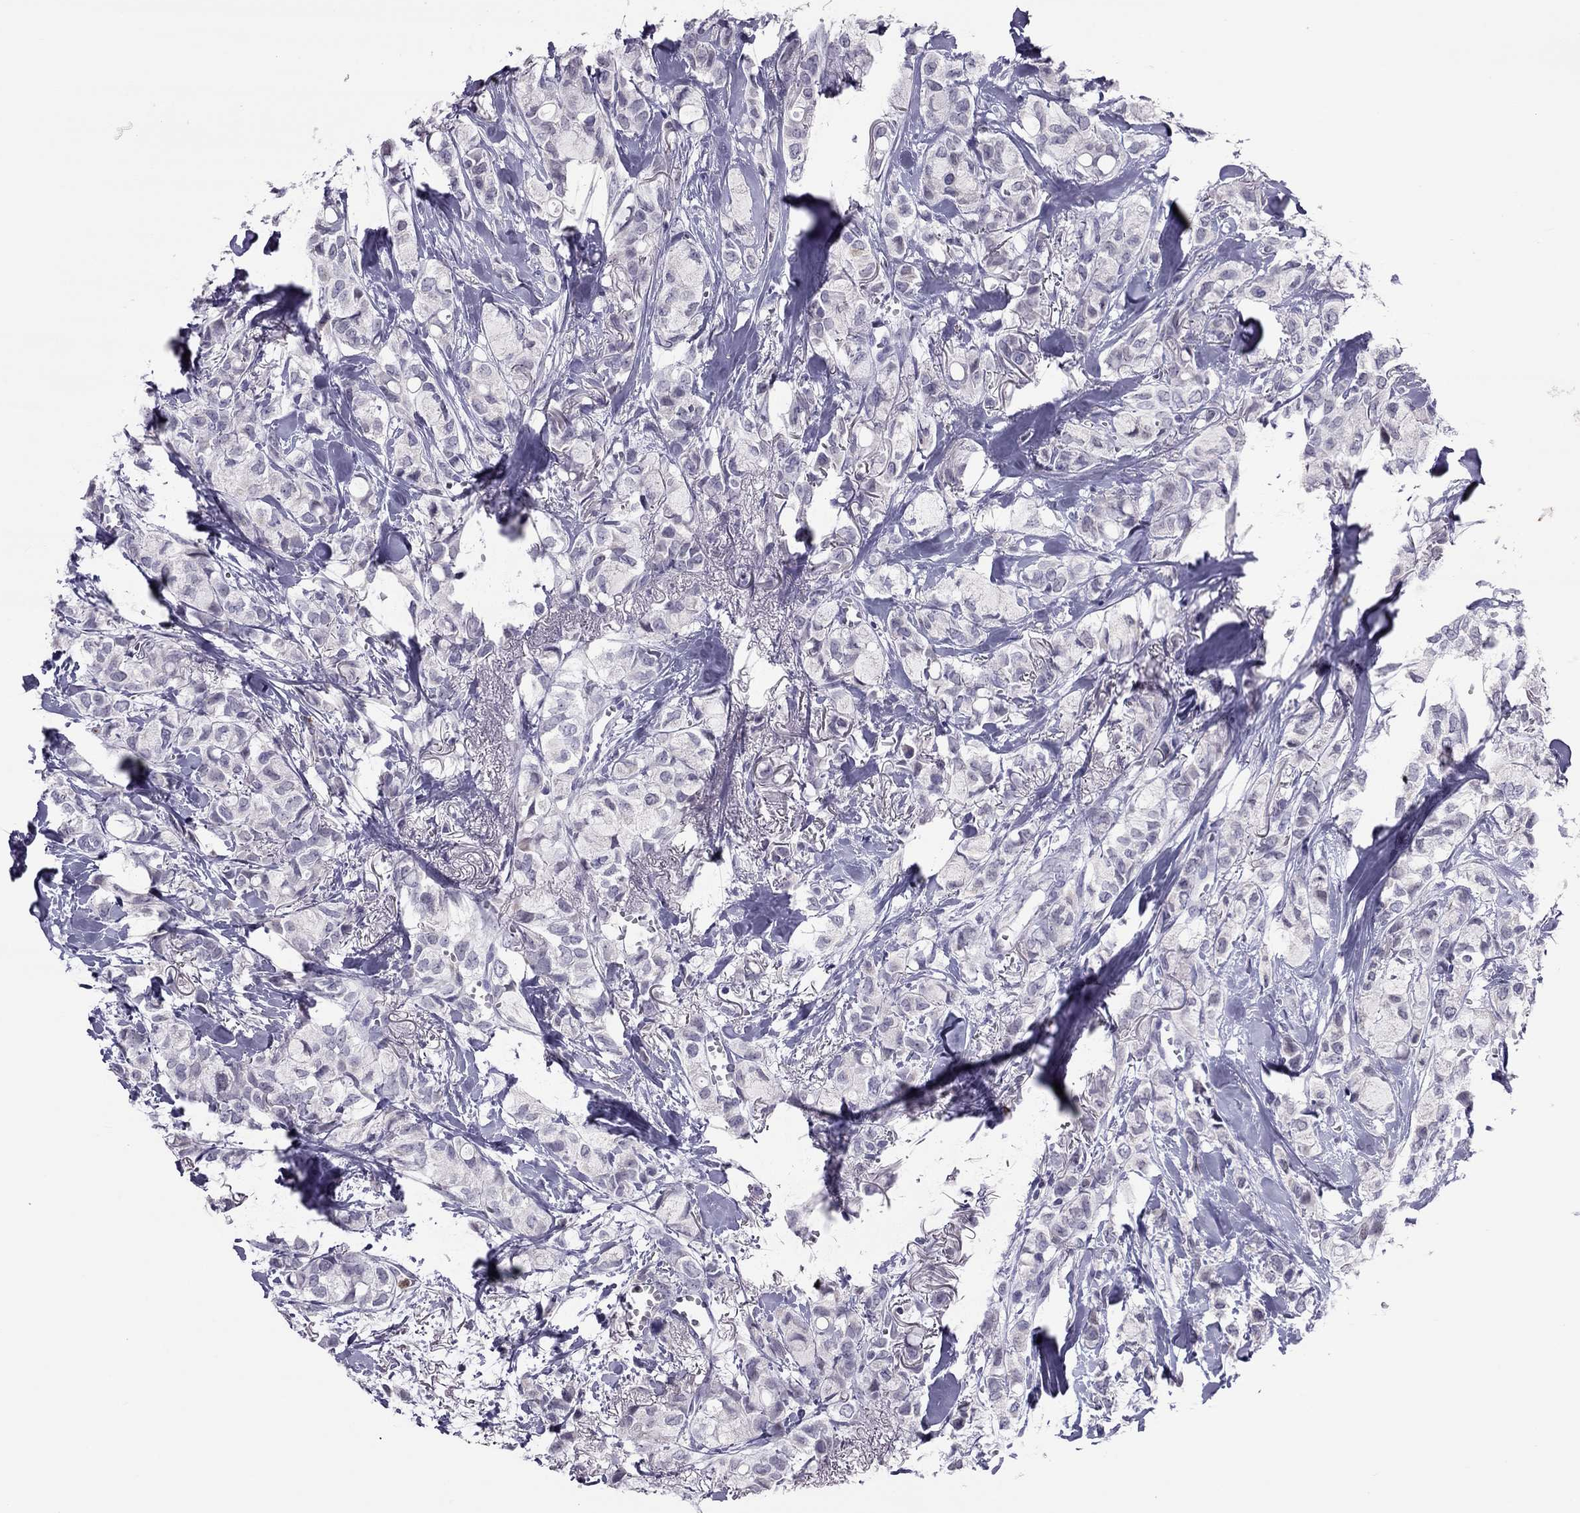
{"staining": {"intensity": "negative", "quantity": "none", "location": "none"}, "tissue": "breast cancer", "cell_type": "Tumor cells", "image_type": "cancer", "snomed": [{"axis": "morphology", "description": "Duct carcinoma"}, {"axis": "topography", "description": "Breast"}], "caption": "Breast intraductal carcinoma stained for a protein using IHC reveals no positivity tumor cells.", "gene": "CCL27", "patient": {"sex": "female", "age": 85}}